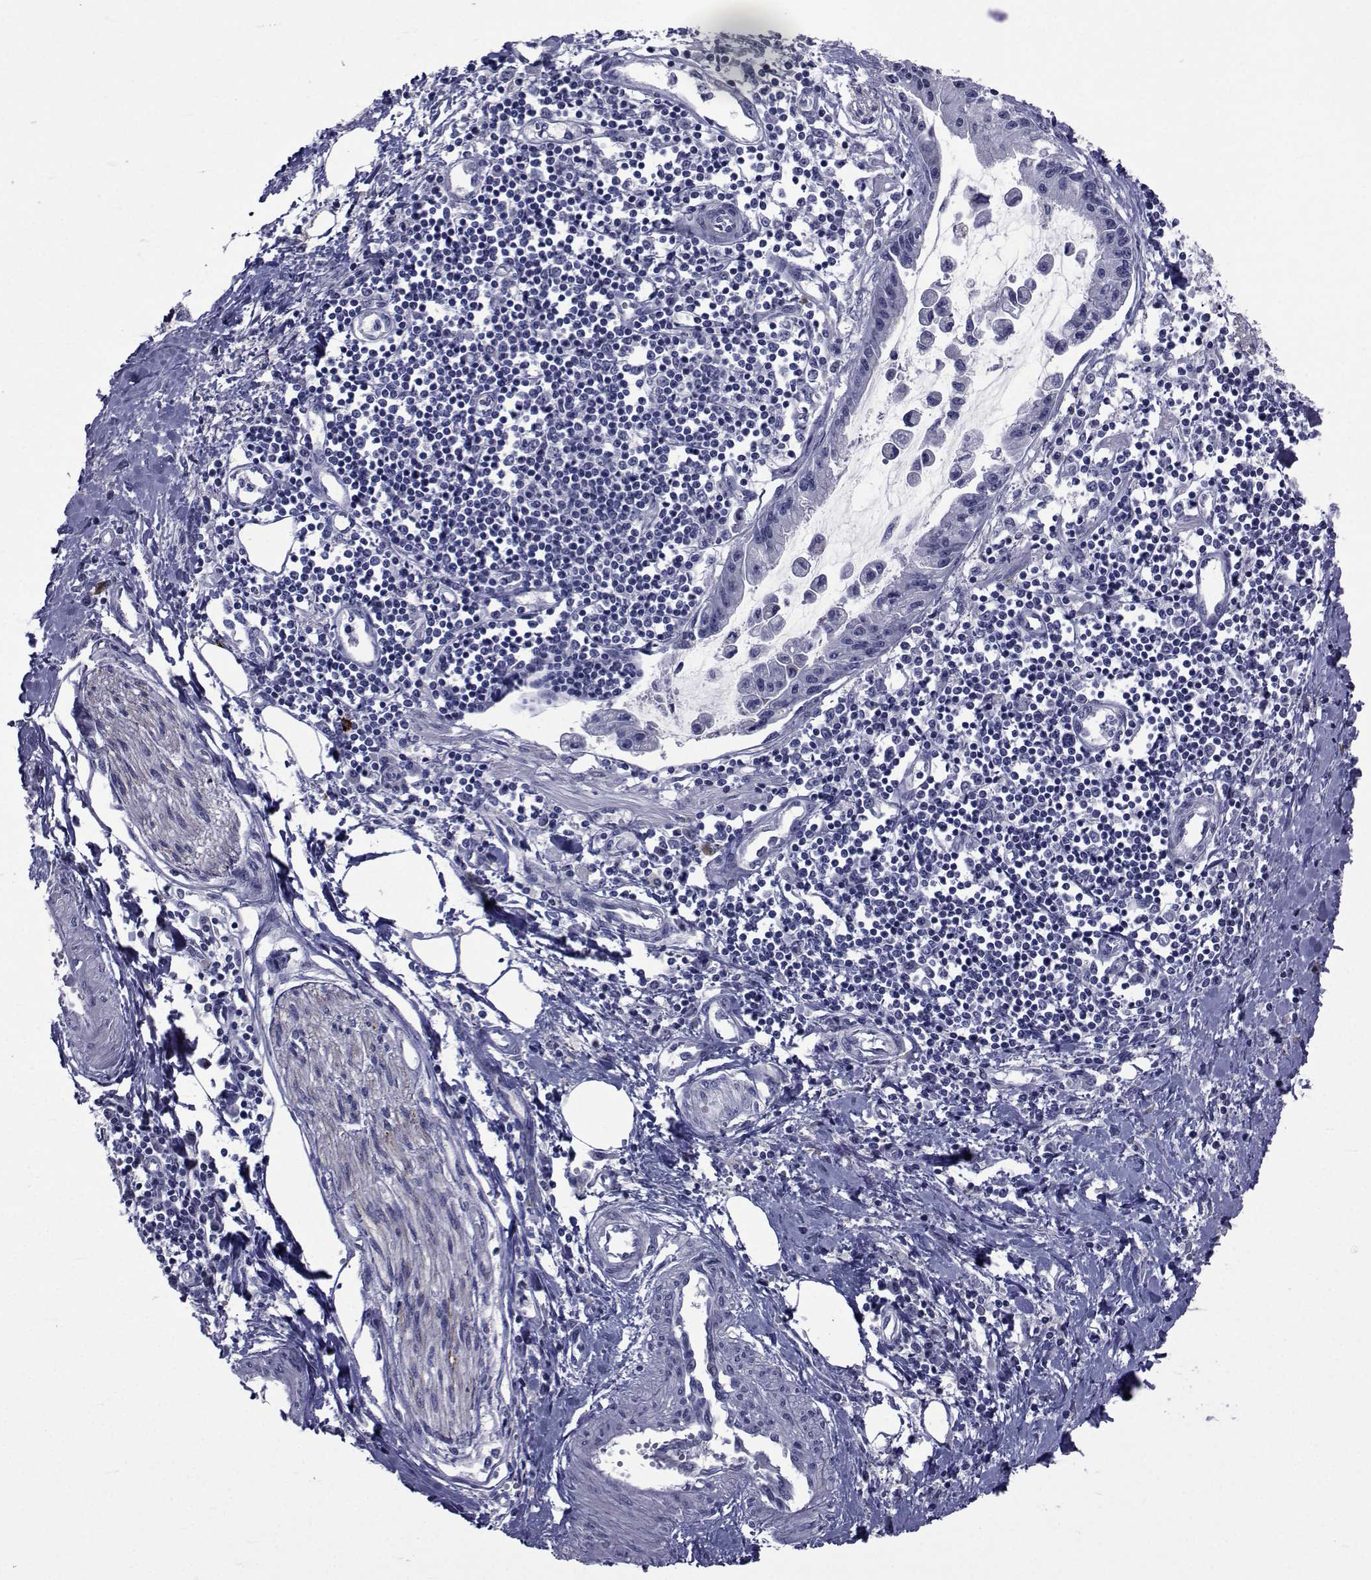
{"staining": {"intensity": "negative", "quantity": "none", "location": "none"}, "tissue": "pancreatic cancer", "cell_type": "Tumor cells", "image_type": "cancer", "snomed": [{"axis": "morphology", "description": "Adenocarcinoma, NOS"}, {"axis": "topography", "description": "Pancreas"}], "caption": "Photomicrograph shows no significant protein expression in tumor cells of adenocarcinoma (pancreatic).", "gene": "SEMA5B", "patient": {"sex": "male", "age": 60}}